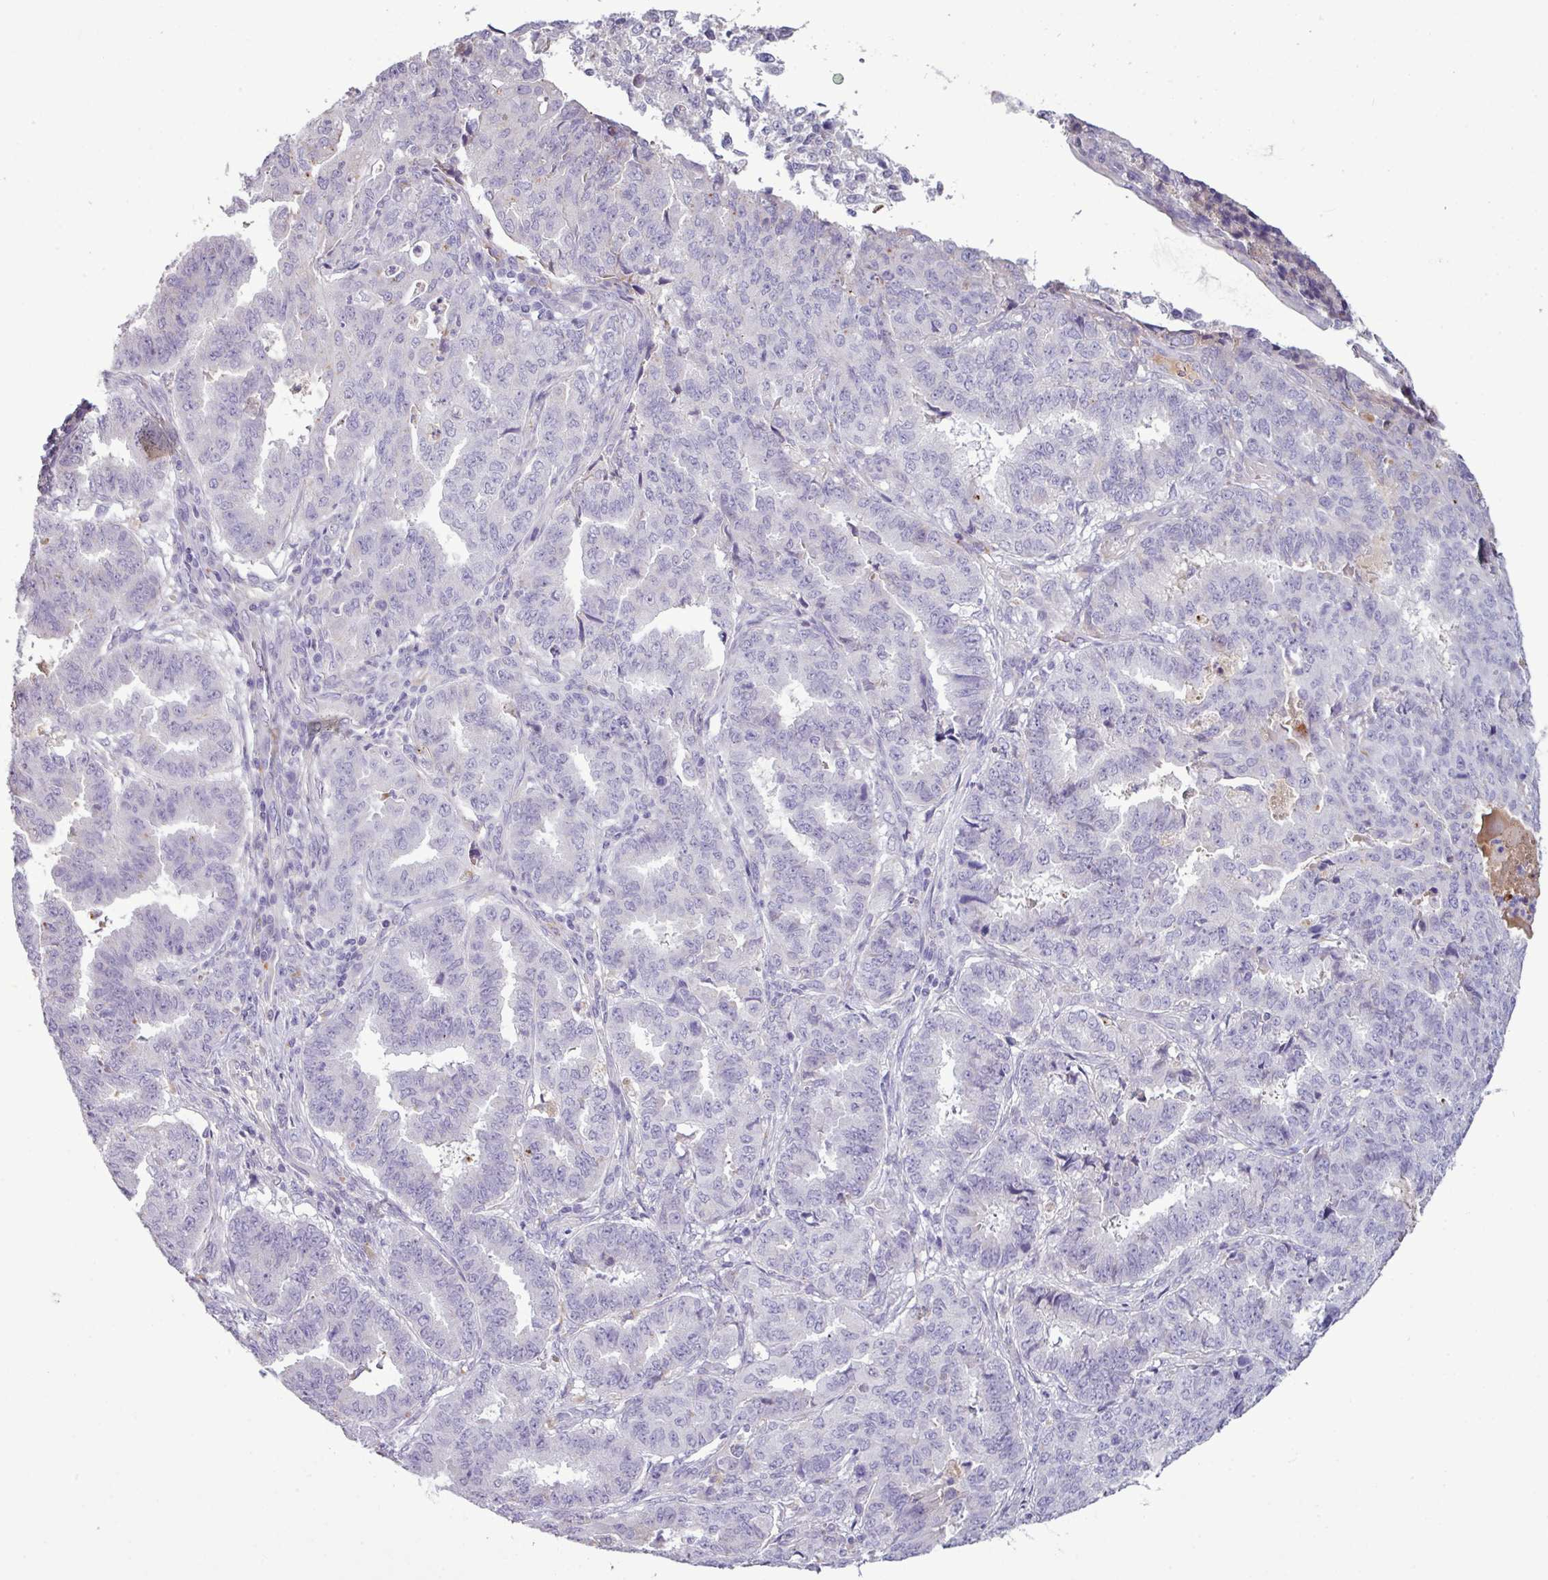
{"staining": {"intensity": "negative", "quantity": "none", "location": "none"}, "tissue": "endometrial cancer", "cell_type": "Tumor cells", "image_type": "cancer", "snomed": [{"axis": "morphology", "description": "Adenocarcinoma, NOS"}, {"axis": "topography", "description": "Endometrium"}], "caption": "DAB (3,3'-diaminobenzidine) immunohistochemical staining of human endometrial cancer demonstrates no significant positivity in tumor cells.", "gene": "C4B", "patient": {"sex": "female", "age": 50}}